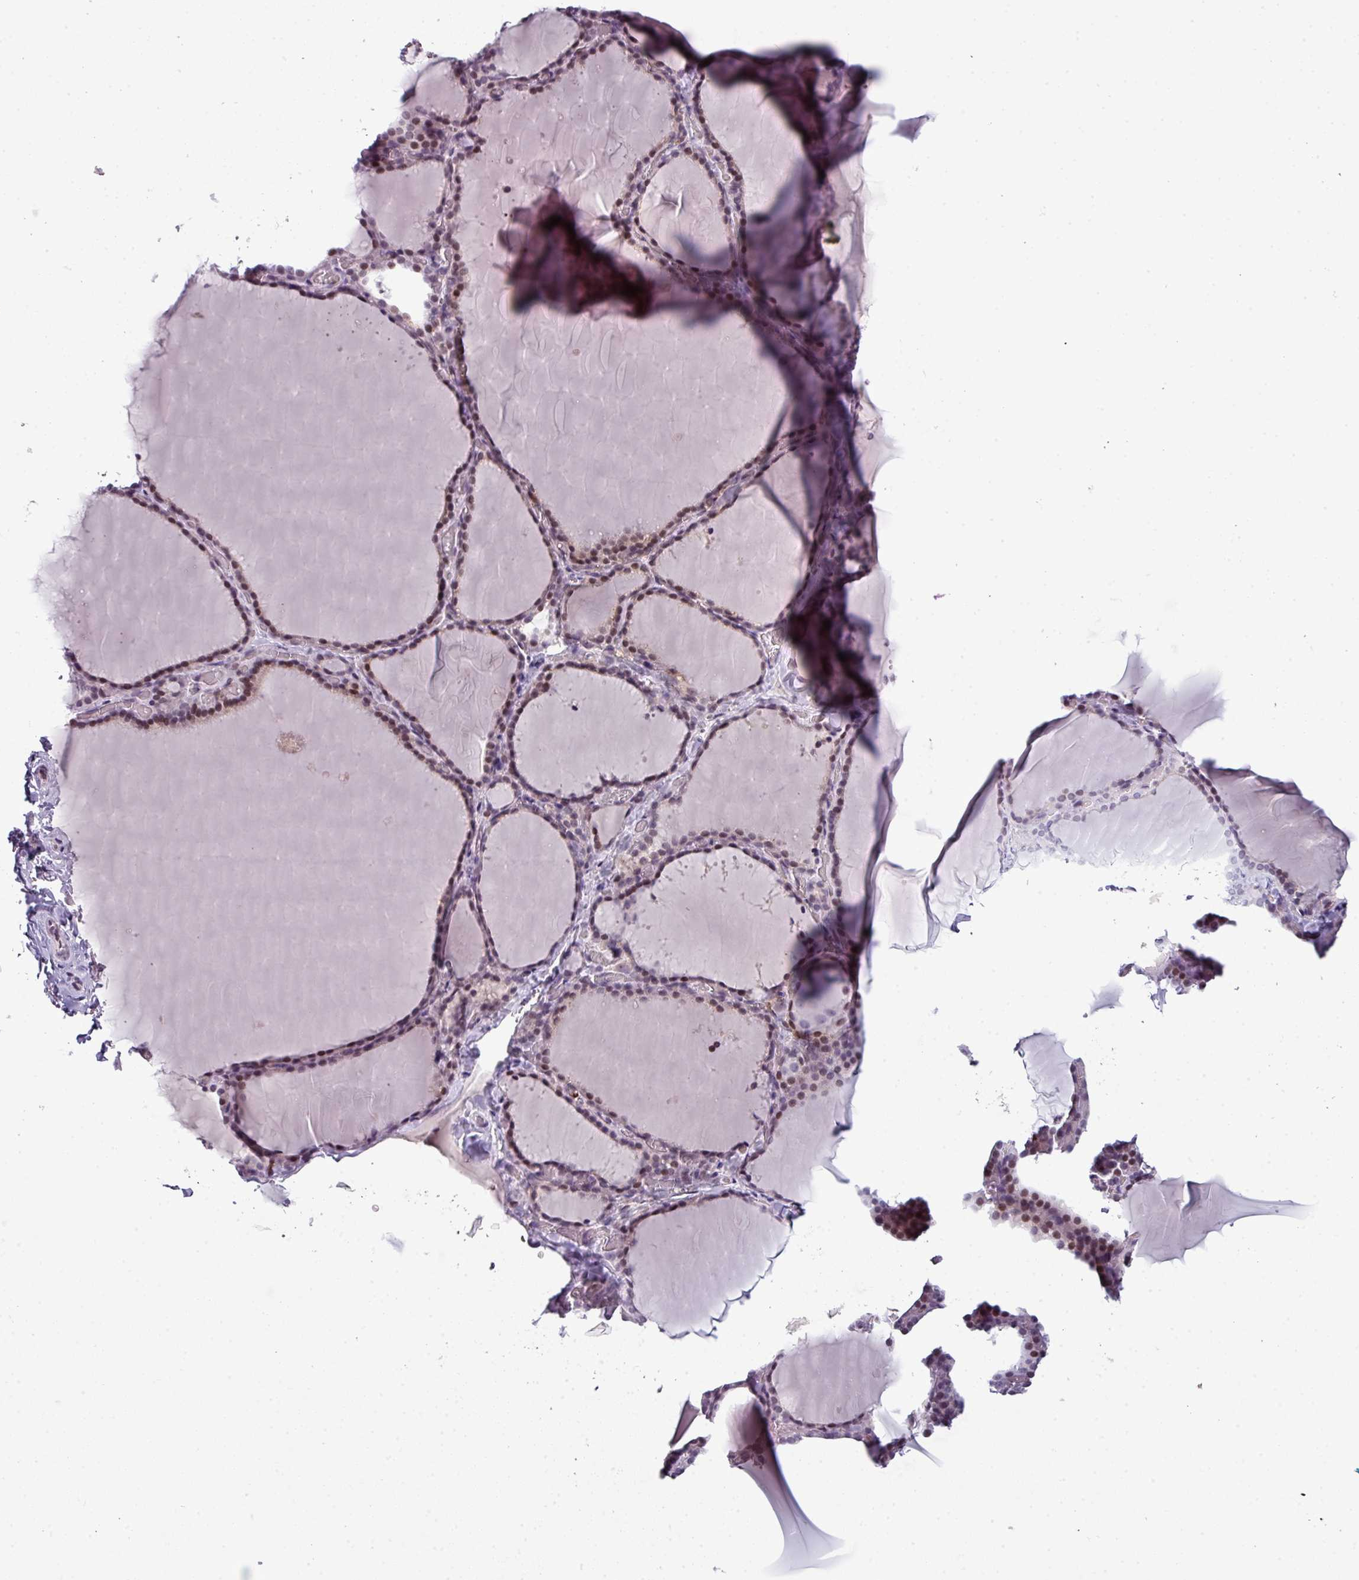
{"staining": {"intensity": "moderate", "quantity": "25%-75%", "location": "nuclear"}, "tissue": "thyroid gland", "cell_type": "Glandular cells", "image_type": "normal", "snomed": [{"axis": "morphology", "description": "Normal tissue, NOS"}, {"axis": "topography", "description": "Thyroid gland"}], "caption": "Glandular cells reveal medium levels of moderate nuclear staining in approximately 25%-75% of cells in benign human thyroid gland.", "gene": "TMEFF1", "patient": {"sex": "female", "age": 22}}